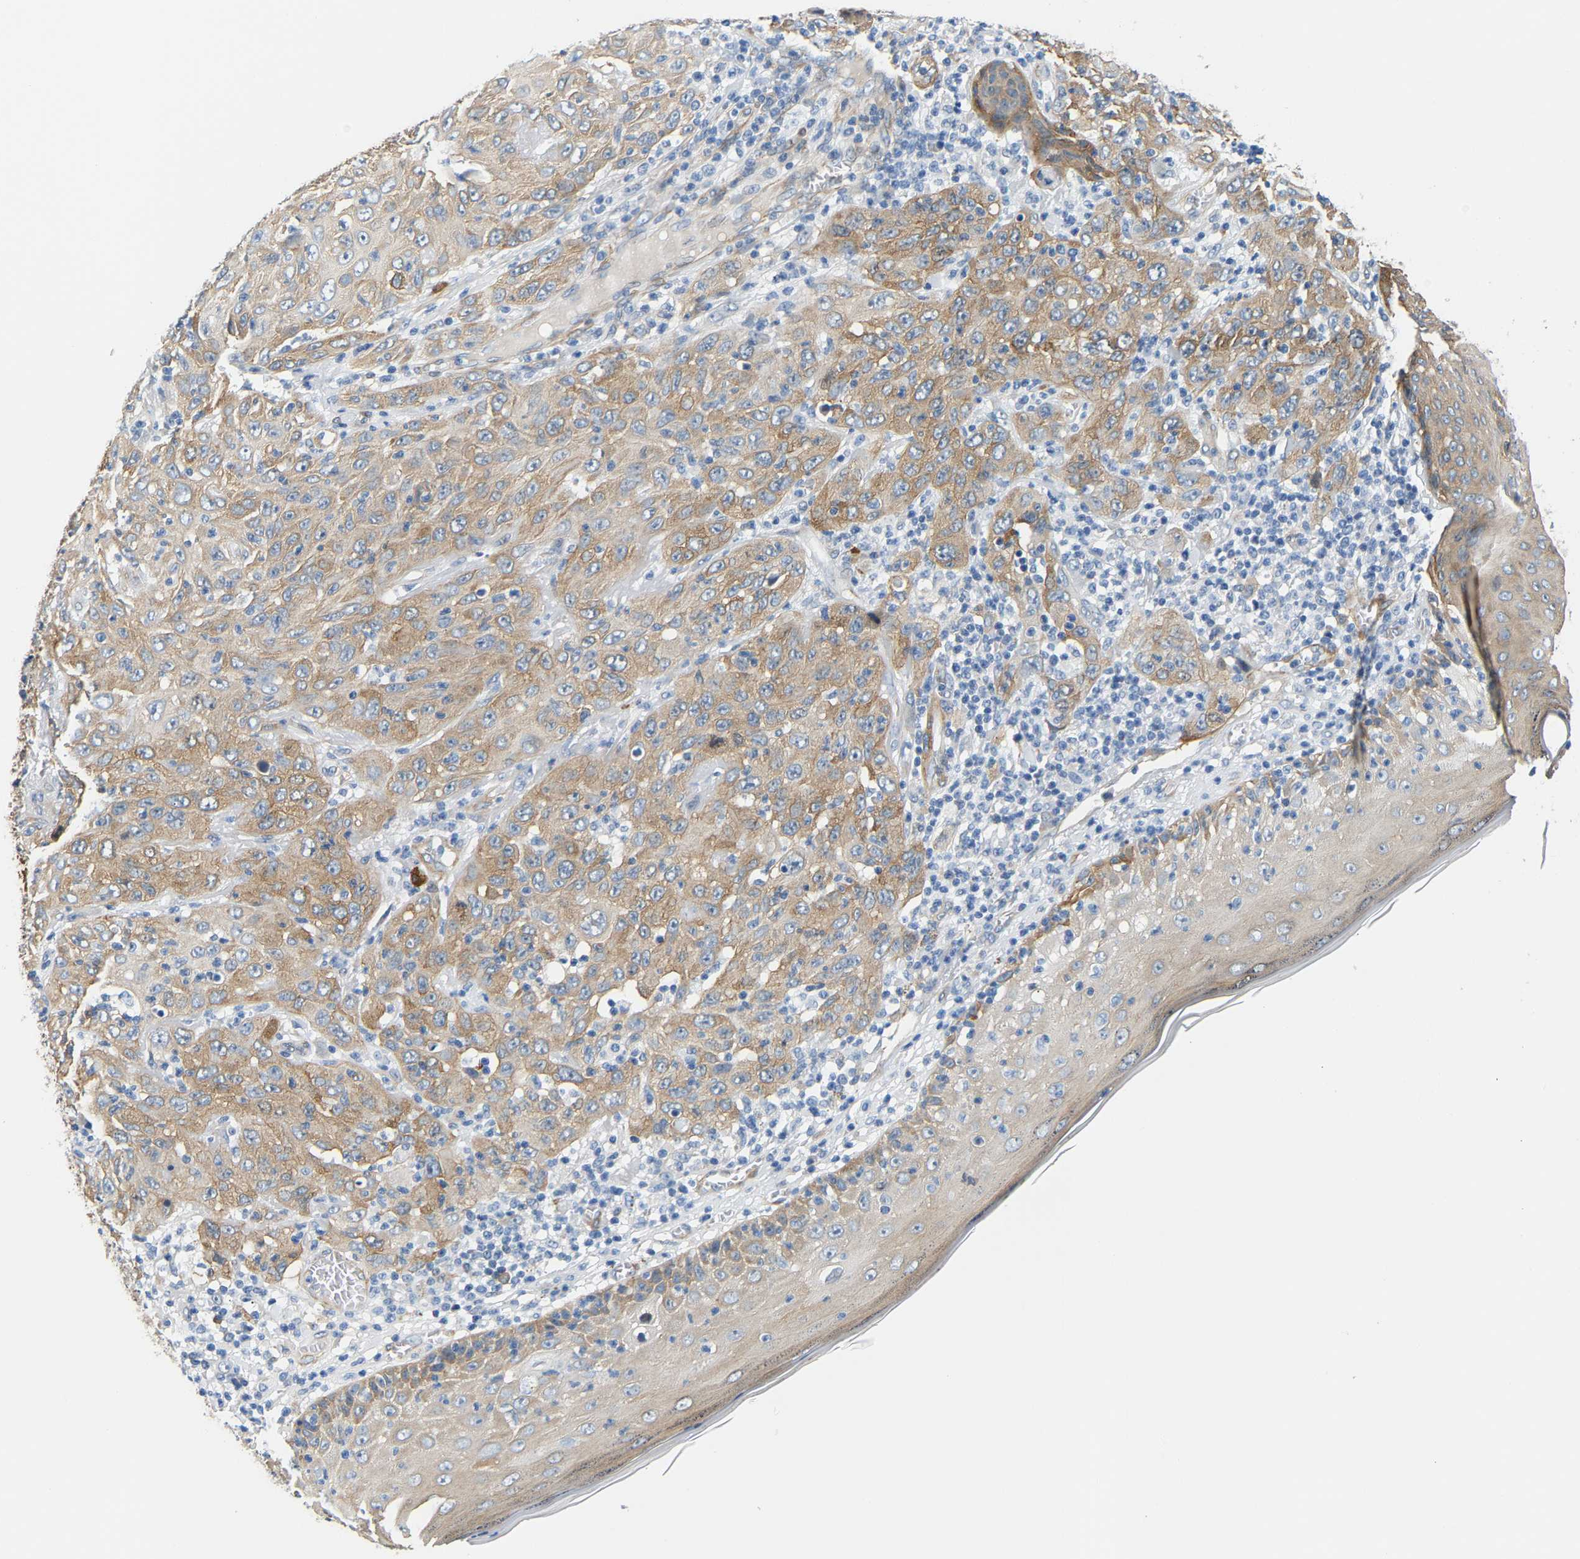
{"staining": {"intensity": "moderate", "quantity": "<25%", "location": "cytoplasmic/membranous"}, "tissue": "skin cancer", "cell_type": "Tumor cells", "image_type": "cancer", "snomed": [{"axis": "morphology", "description": "Squamous cell carcinoma, NOS"}, {"axis": "topography", "description": "Skin"}], "caption": "An image of skin cancer (squamous cell carcinoma) stained for a protein displays moderate cytoplasmic/membranous brown staining in tumor cells.", "gene": "PAWR", "patient": {"sex": "female", "age": 88}}